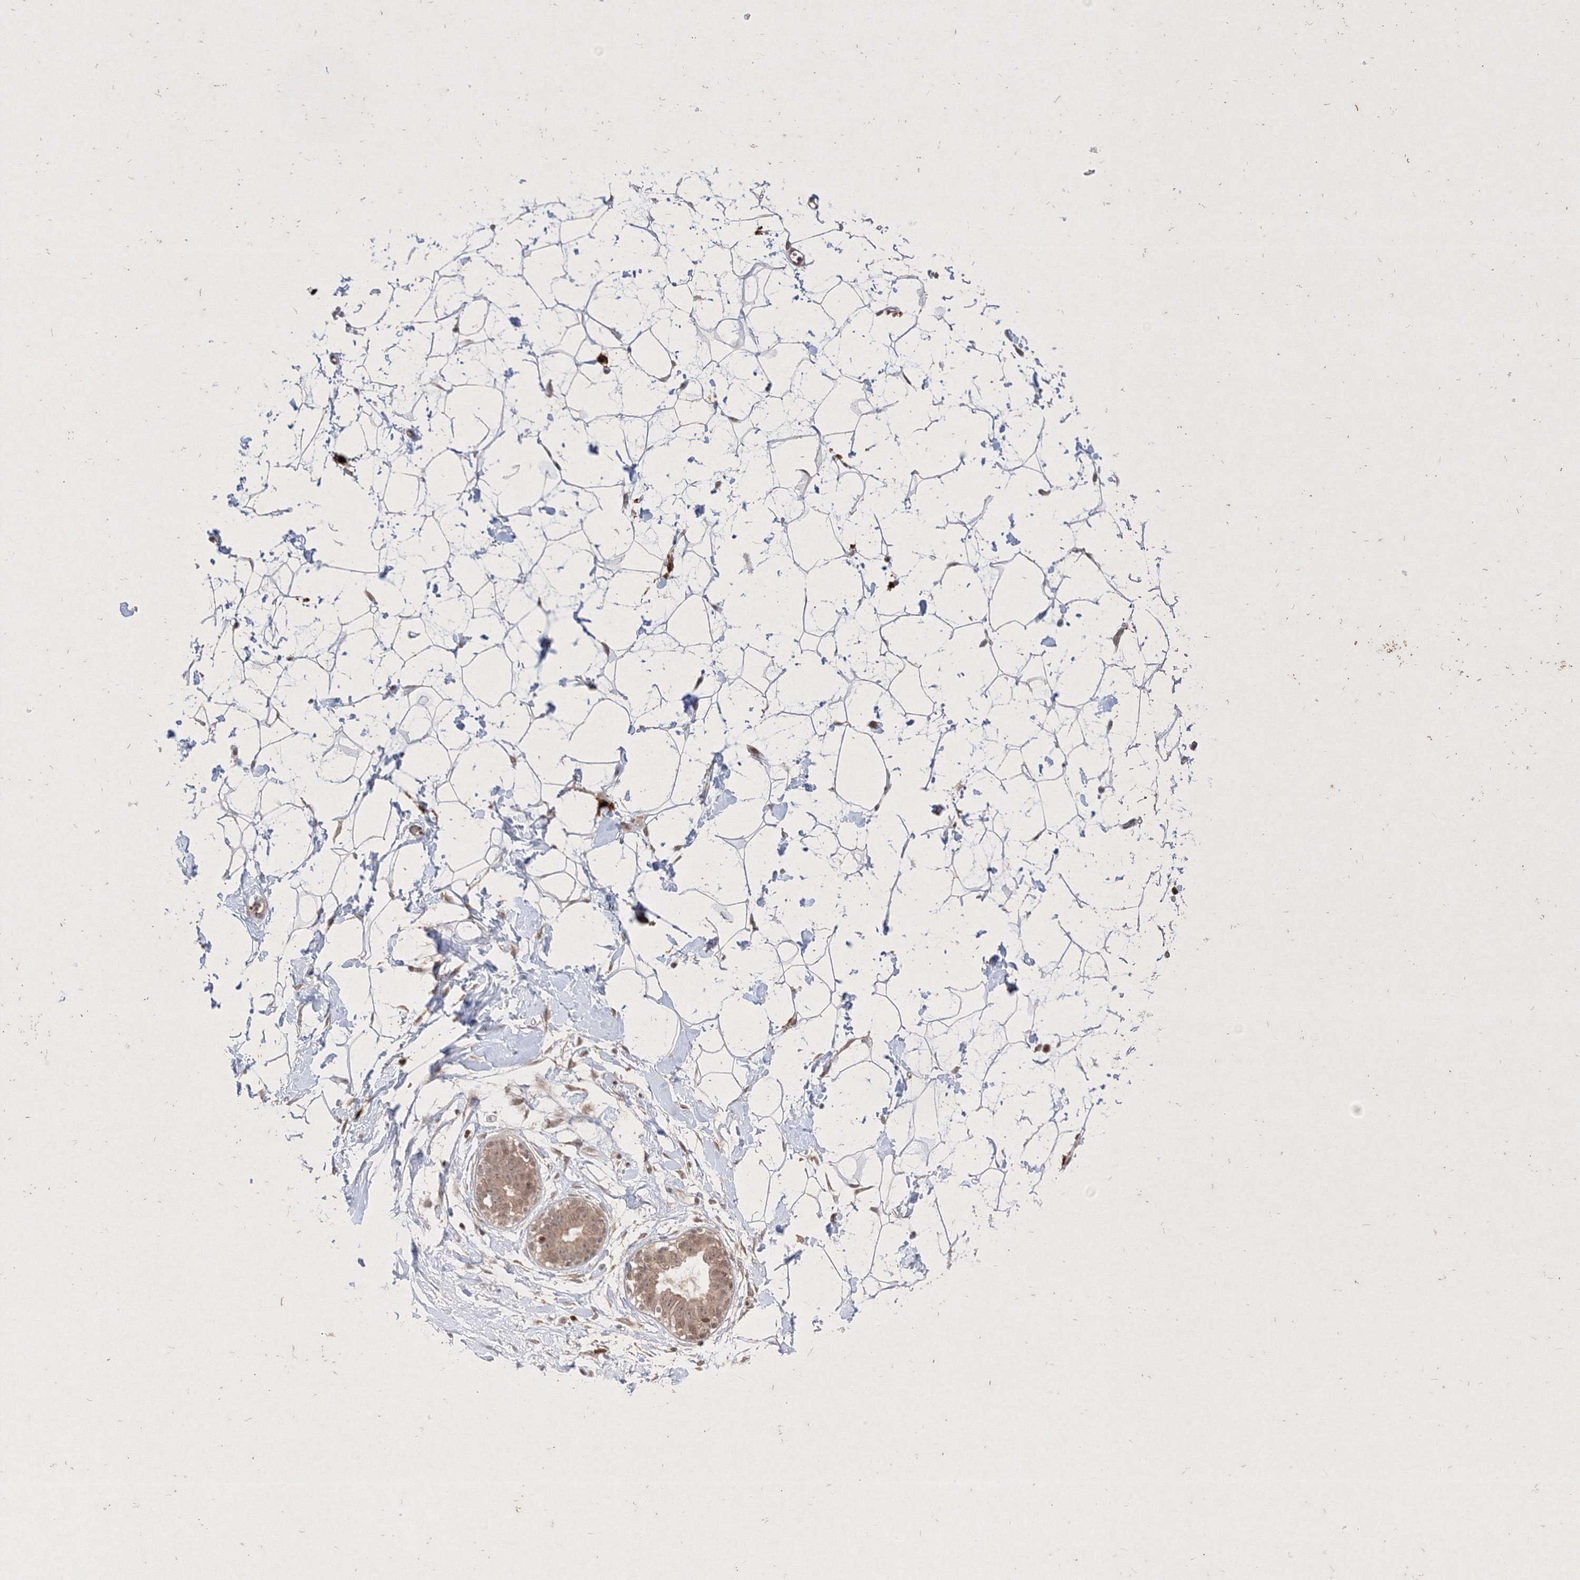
{"staining": {"intensity": "negative", "quantity": "none", "location": "none"}, "tissue": "breast", "cell_type": "Adipocytes", "image_type": "normal", "snomed": [{"axis": "morphology", "description": "Normal tissue, NOS"}, {"axis": "morphology", "description": "Adenoma, NOS"}, {"axis": "topography", "description": "Breast"}], "caption": "The histopathology image demonstrates no significant staining in adipocytes of breast.", "gene": "TAB1", "patient": {"sex": "female", "age": 23}}